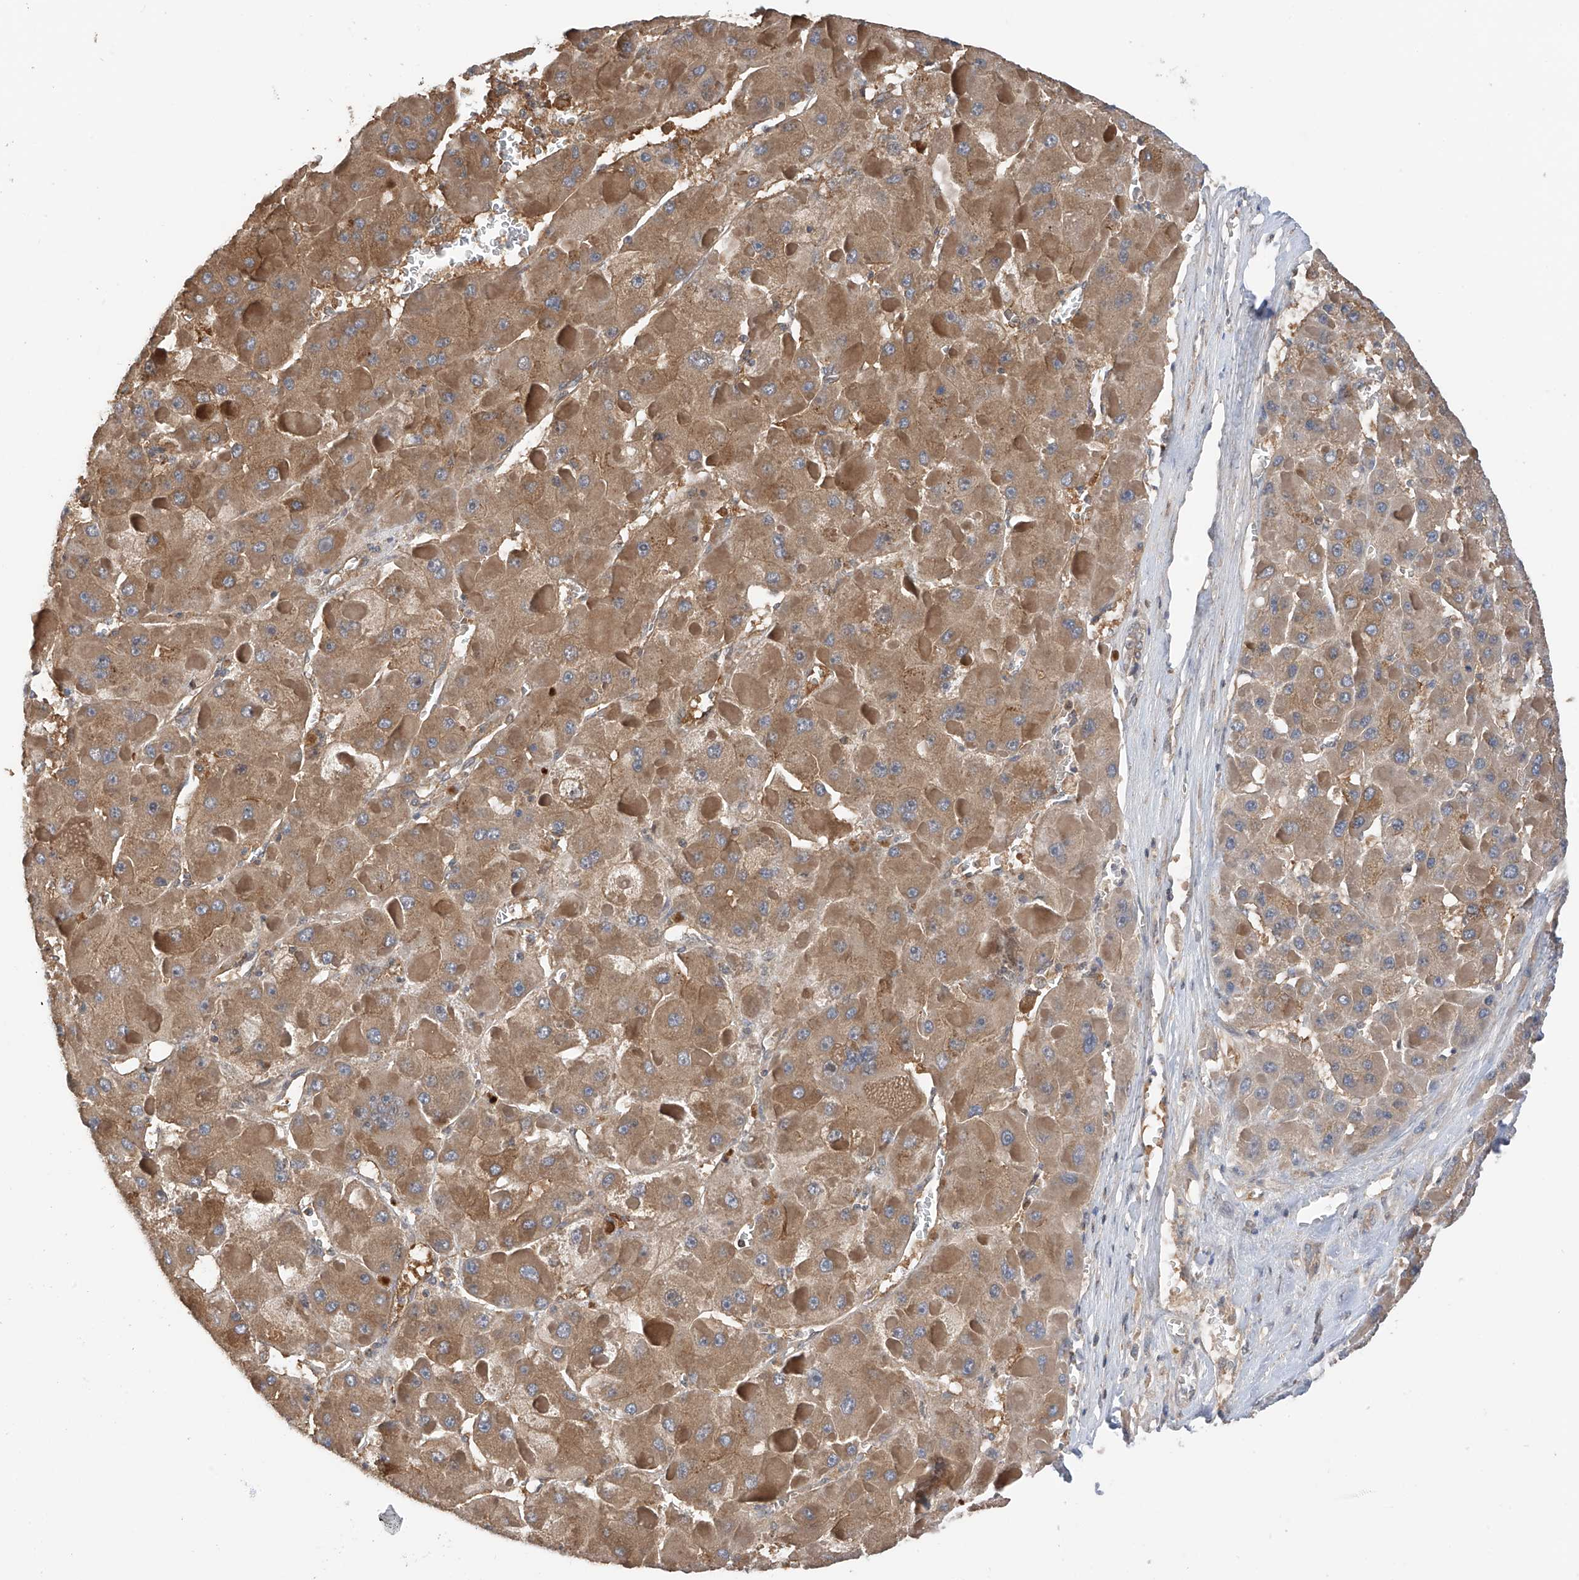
{"staining": {"intensity": "moderate", "quantity": ">75%", "location": "cytoplasmic/membranous"}, "tissue": "liver cancer", "cell_type": "Tumor cells", "image_type": "cancer", "snomed": [{"axis": "morphology", "description": "Carcinoma, Hepatocellular, NOS"}, {"axis": "topography", "description": "Liver"}], "caption": "IHC micrograph of liver cancer stained for a protein (brown), which demonstrates medium levels of moderate cytoplasmic/membranous staining in about >75% of tumor cells.", "gene": "RPAIN", "patient": {"sex": "female", "age": 73}}